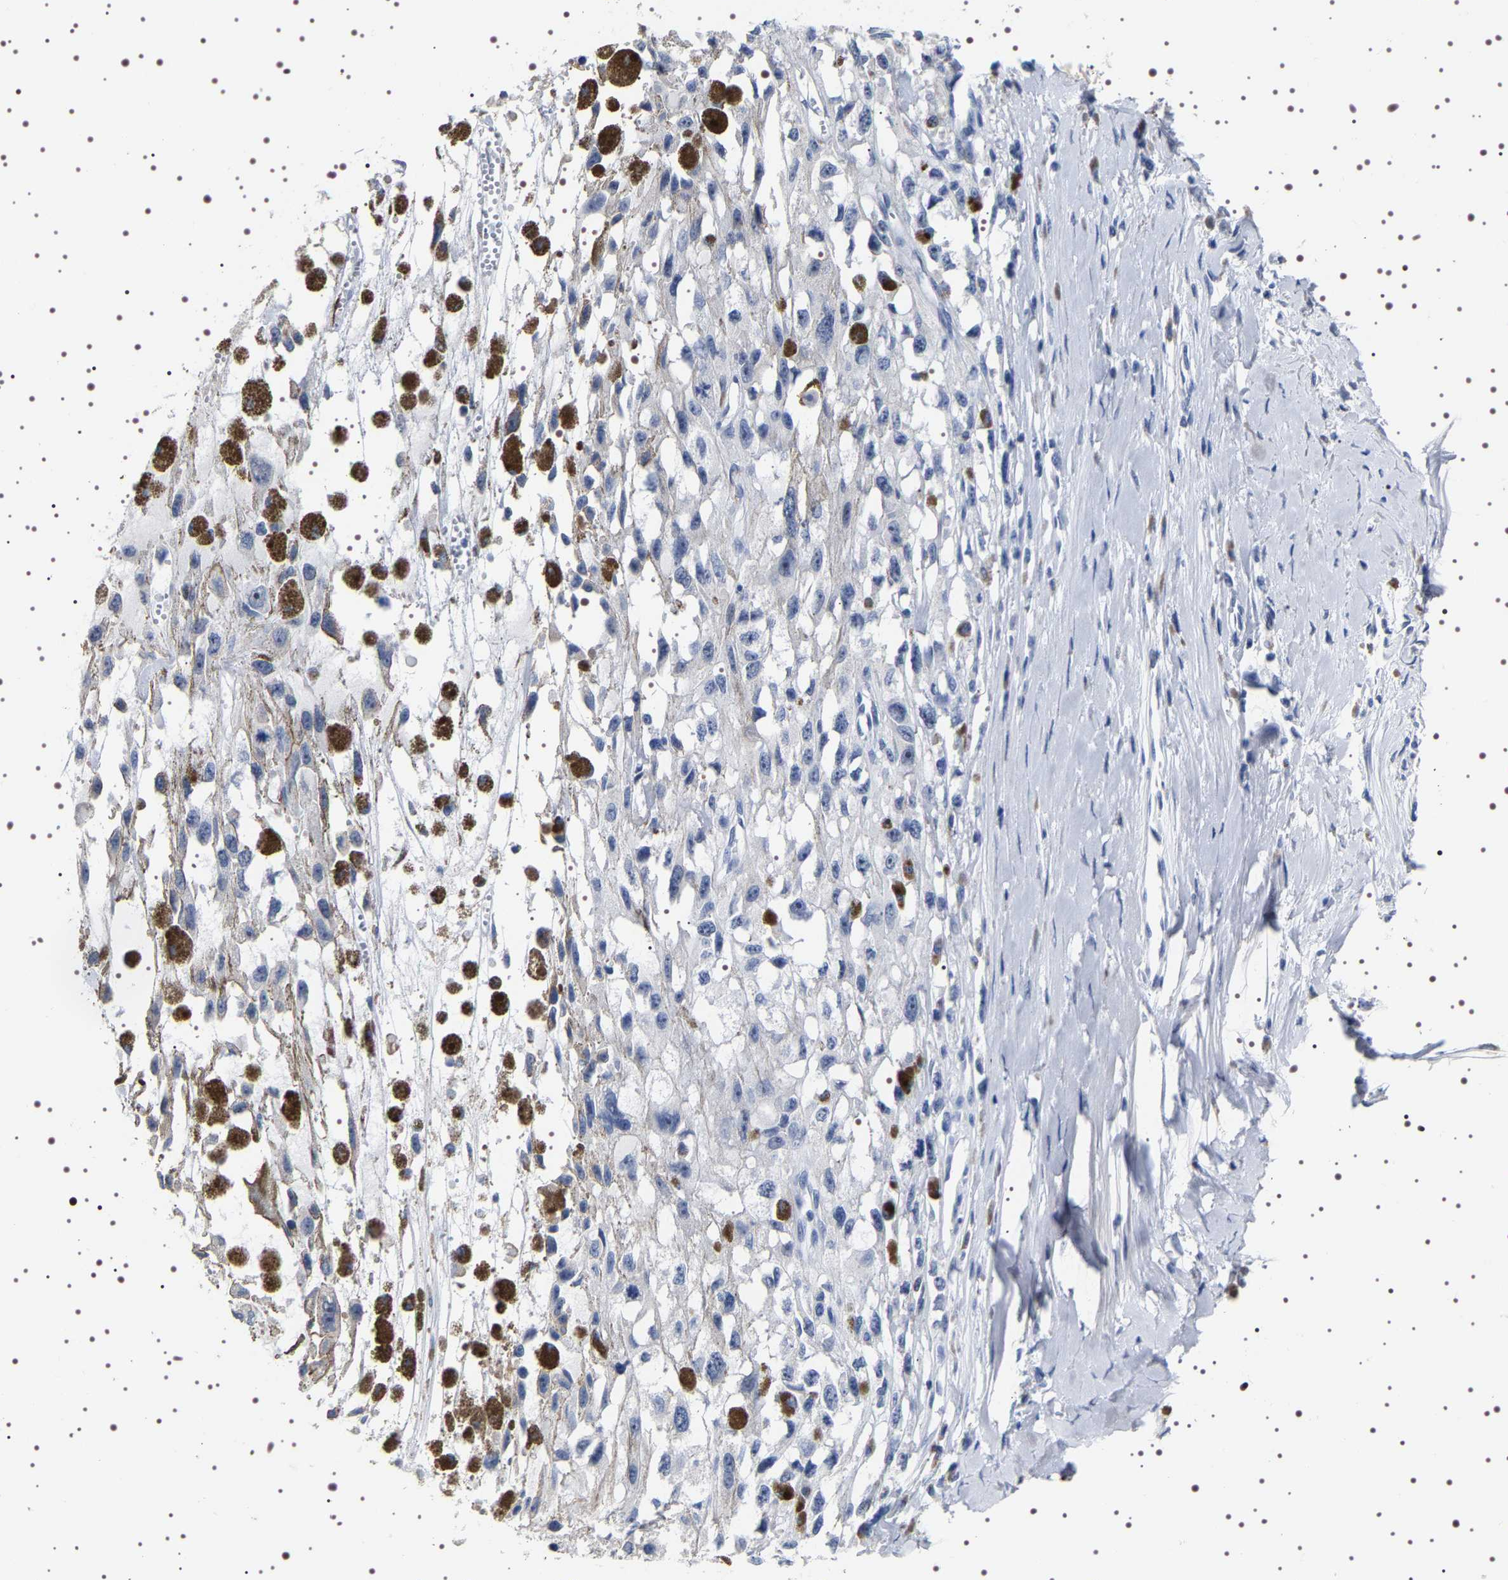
{"staining": {"intensity": "negative", "quantity": "none", "location": "none"}, "tissue": "melanoma", "cell_type": "Tumor cells", "image_type": "cancer", "snomed": [{"axis": "morphology", "description": "Malignant melanoma, Metastatic site"}, {"axis": "topography", "description": "Lymph node"}], "caption": "This photomicrograph is of melanoma stained with IHC to label a protein in brown with the nuclei are counter-stained blue. There is no positivity in tumor cells.", "gene": "UBQLN3", "patient": {"sex": "male", "age": 59}}